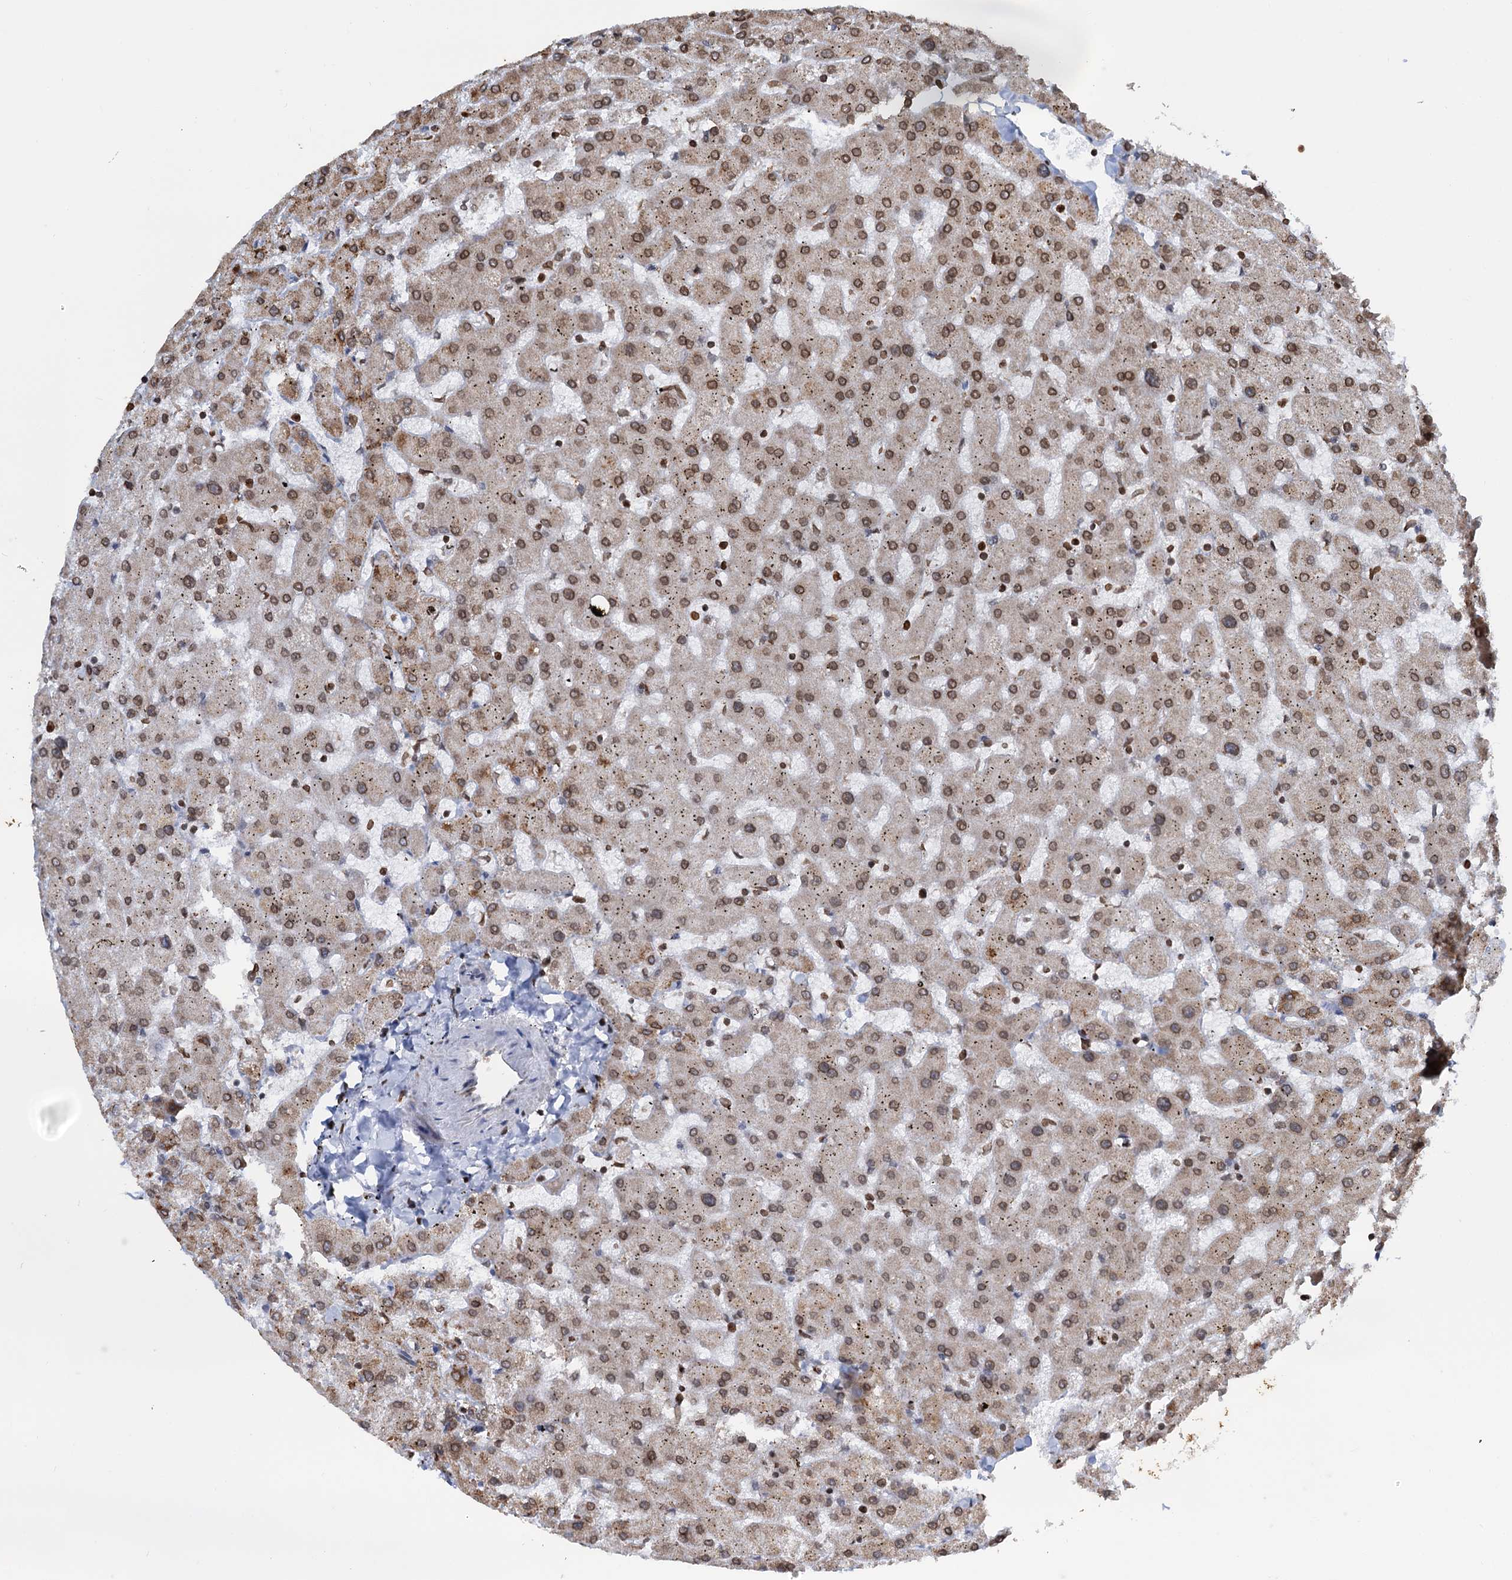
{"staining": {"intensity": "moderate", "quantity": ">75%", "location": "nuclear"}, "tissue": "liver", "cell_type": "Cholangiocytes", "image_type": "normal", "snomed": [{"axis": "morphology", "description": "Normal tissue, NOS"}, {"axis": "topography", "description": "Liver"}], "caption": "Protein expression analysis of normal liver exhibits moderate nuclear staining in about >75% of cholangiocytes. The staining was performed using DAB to visualize the protein expression in brown, while the nuclei were stained in blue with hematoxylin (Magnification: 20x).", "gene": "ZC3H13", "patient": {"sex": "female", "age": 63}}